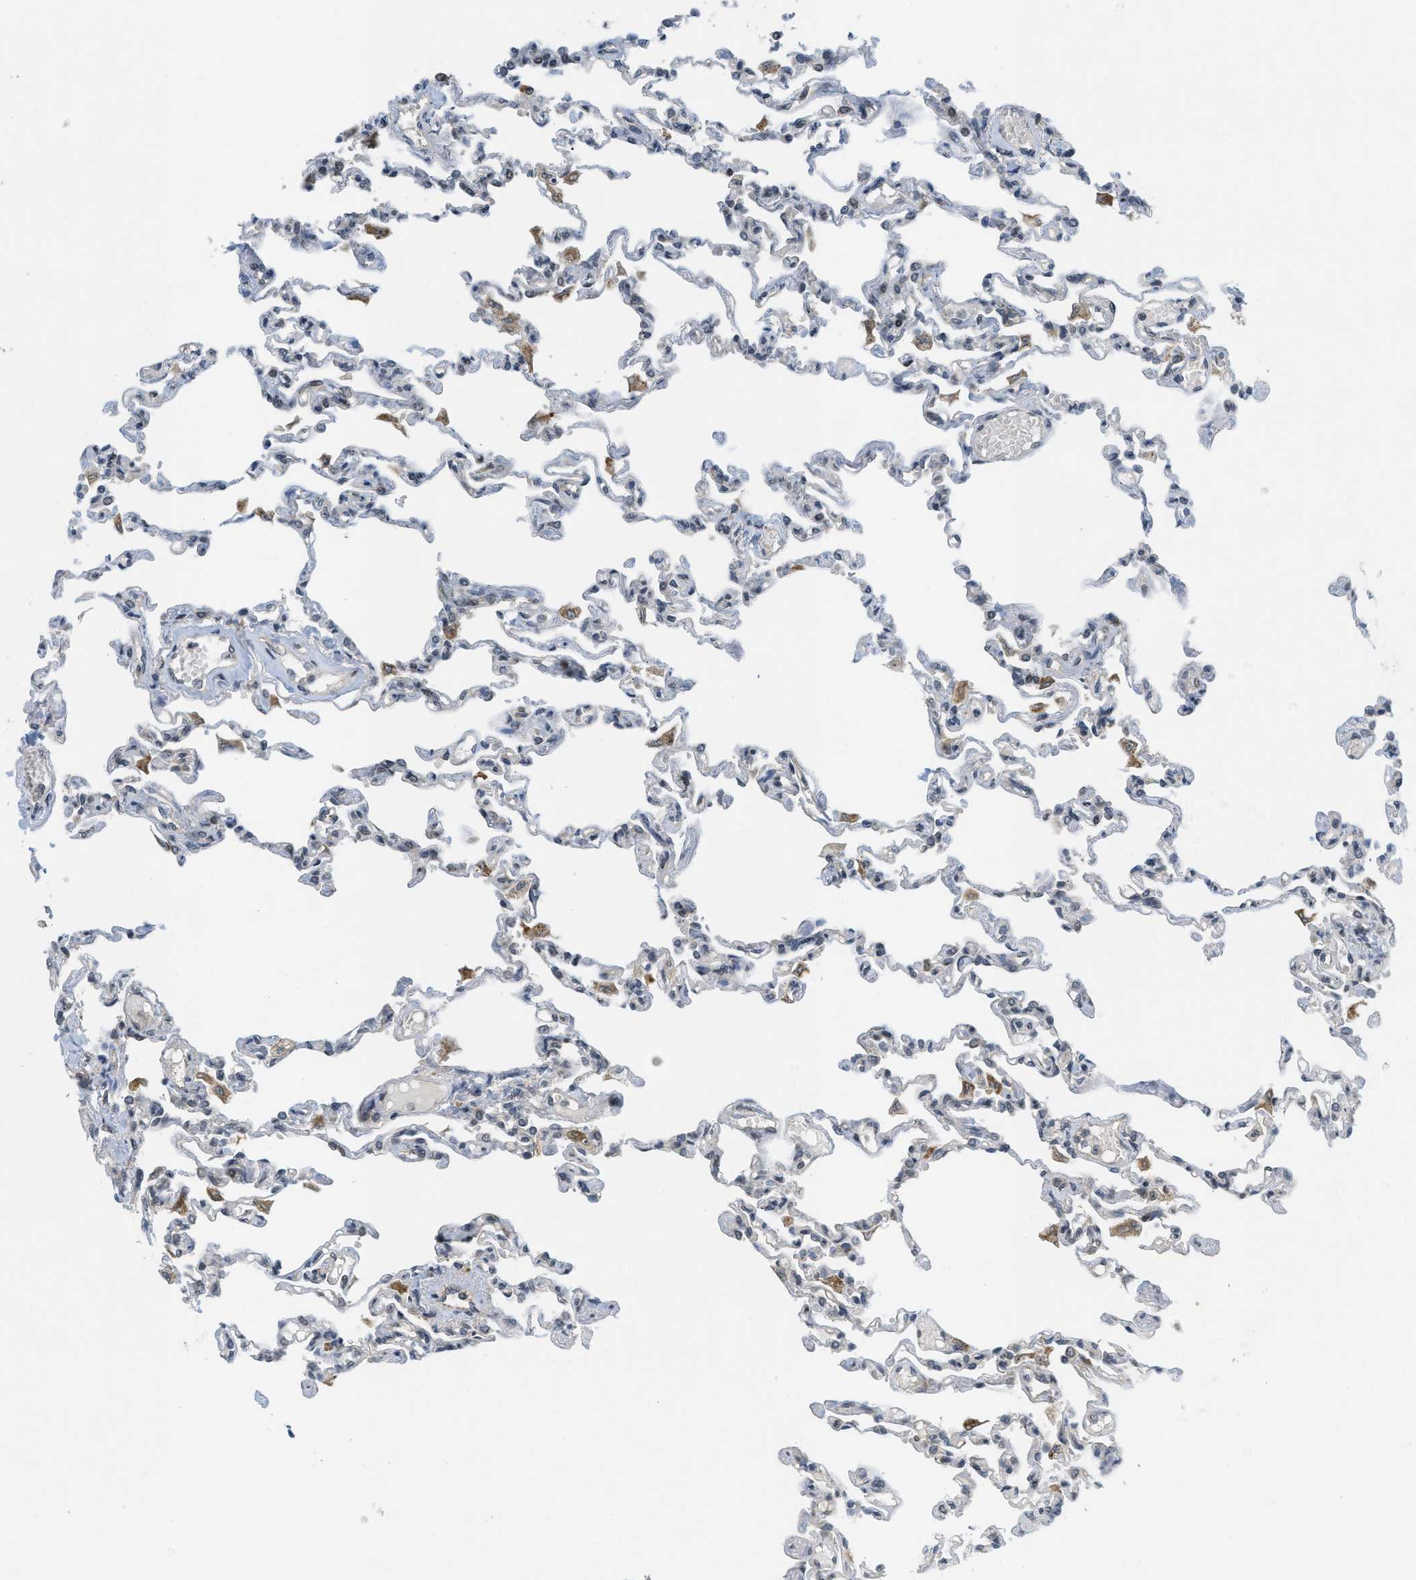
{"staining": {"intensity": "negative", "quantity": "none", "location": "none"}, "tissue": "lung", "cell_type": "Alveolar cells", "image_type": "normal", "snomed": [{"axis": "morphology", "description": "Normal tissue, NOS"}, {"axis": "topography", "description": "Lung"}], "caption": "Protein analysis of normal lung exhibits no significant staining in alveolar cells. (Immunohistochemistry (ihc), brightfield microscopy, high magnification).", "gene": "PRKD1", "patient": {"sex": "male", "age": 21}}